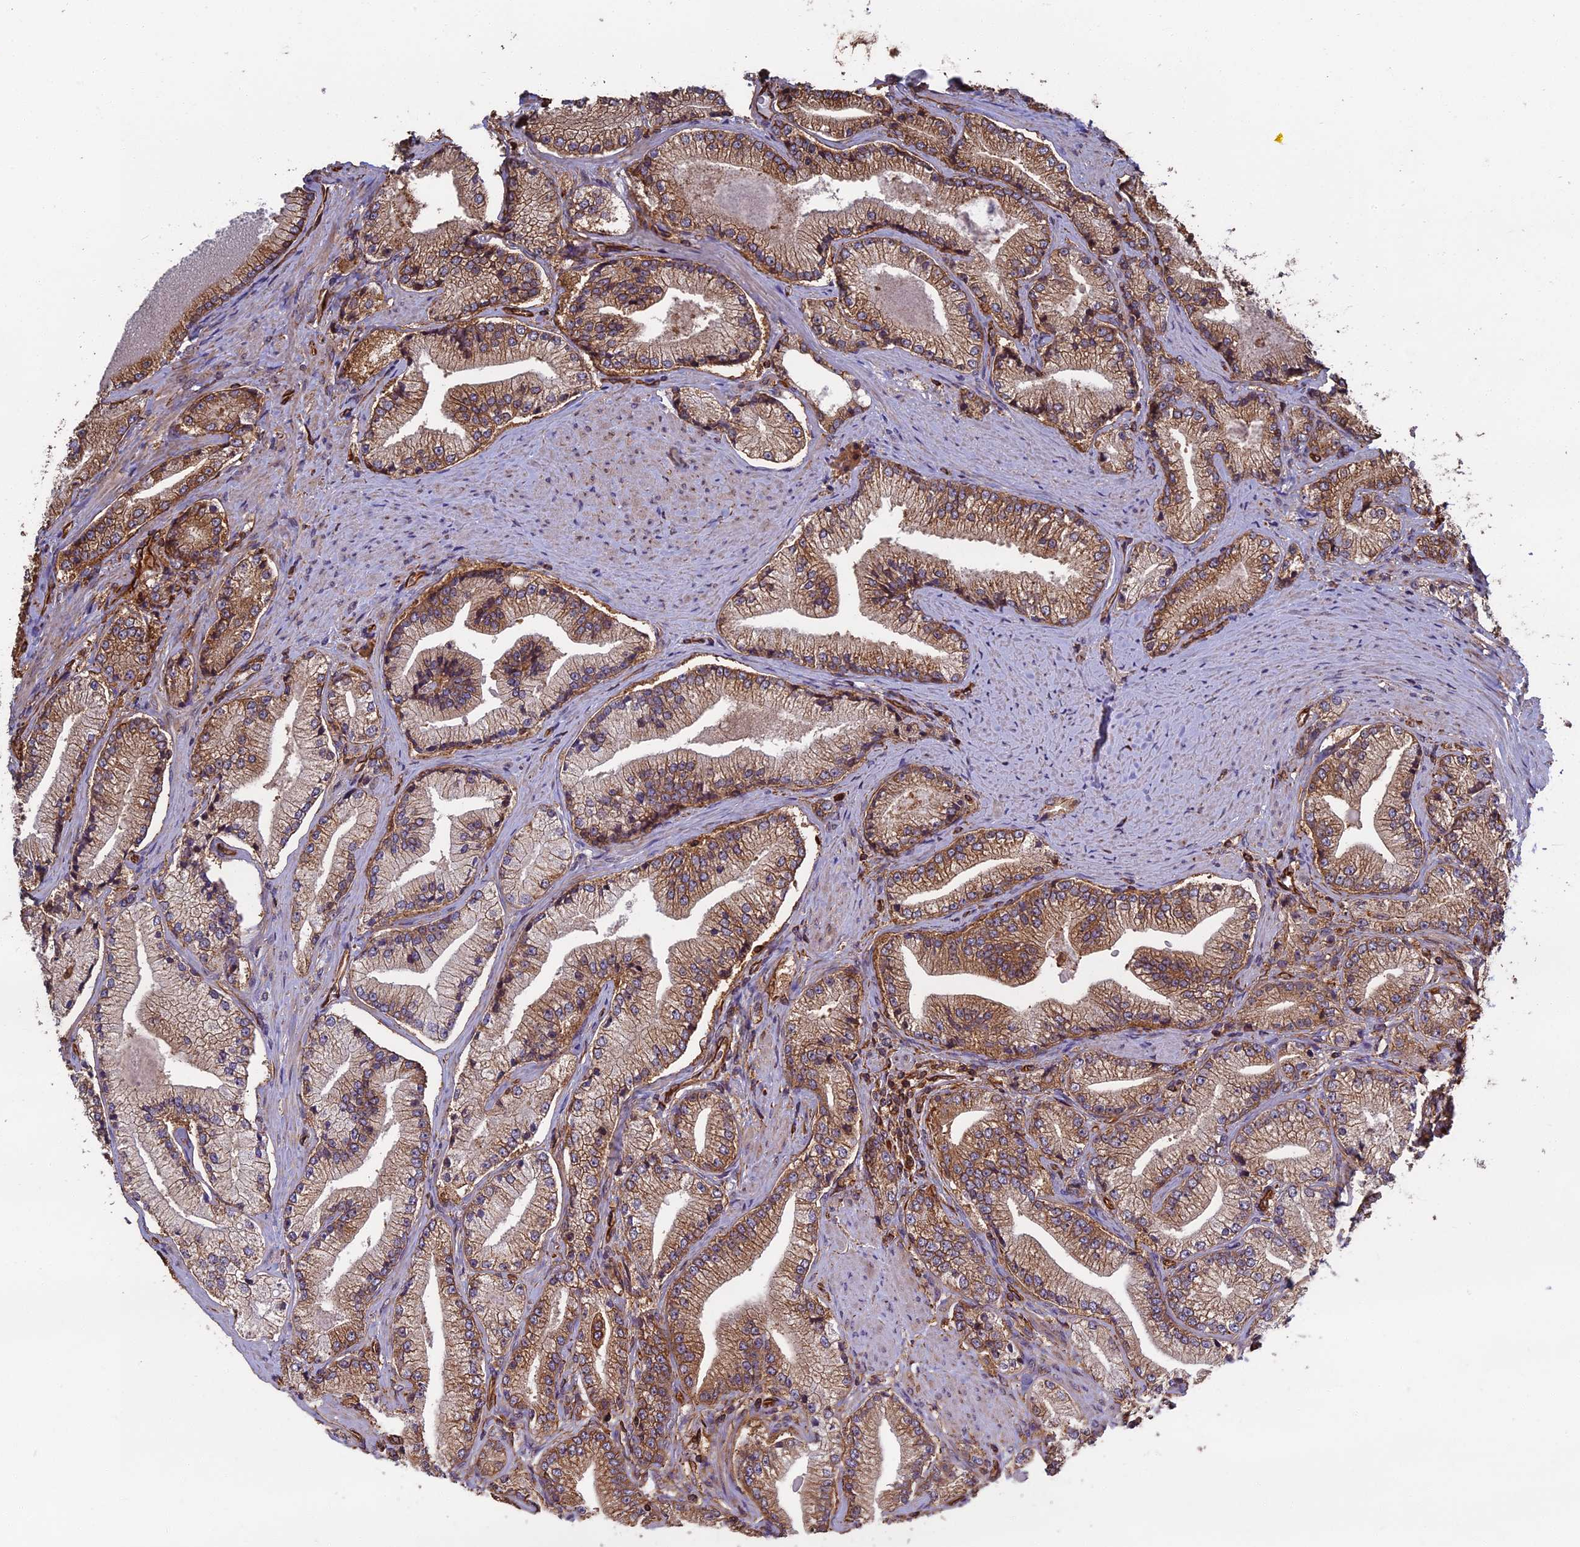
{"staining": {"intensity": "moderate", "quantity": "25%-75%", "location": "cytoplasmic/membranous"}, "tissue": "prostate cancer", "cell_type": "Tumor cells", "image_type": "cancer", "snomed": [{"axis": "morphology", "description": "Adenocarcinoma, High grade"}, {"axis": "topography", "description": "Prostate"}], "caption": "Brown immunohistochemical staining in prostate cancer (high-grade adenocarcinoma) displays moderate cytoplasmic/membranous staining in approximately 25%-75% of tumor cells.", "gene": "CCDC124", "patient": {"sex": "male", "age": 67}}